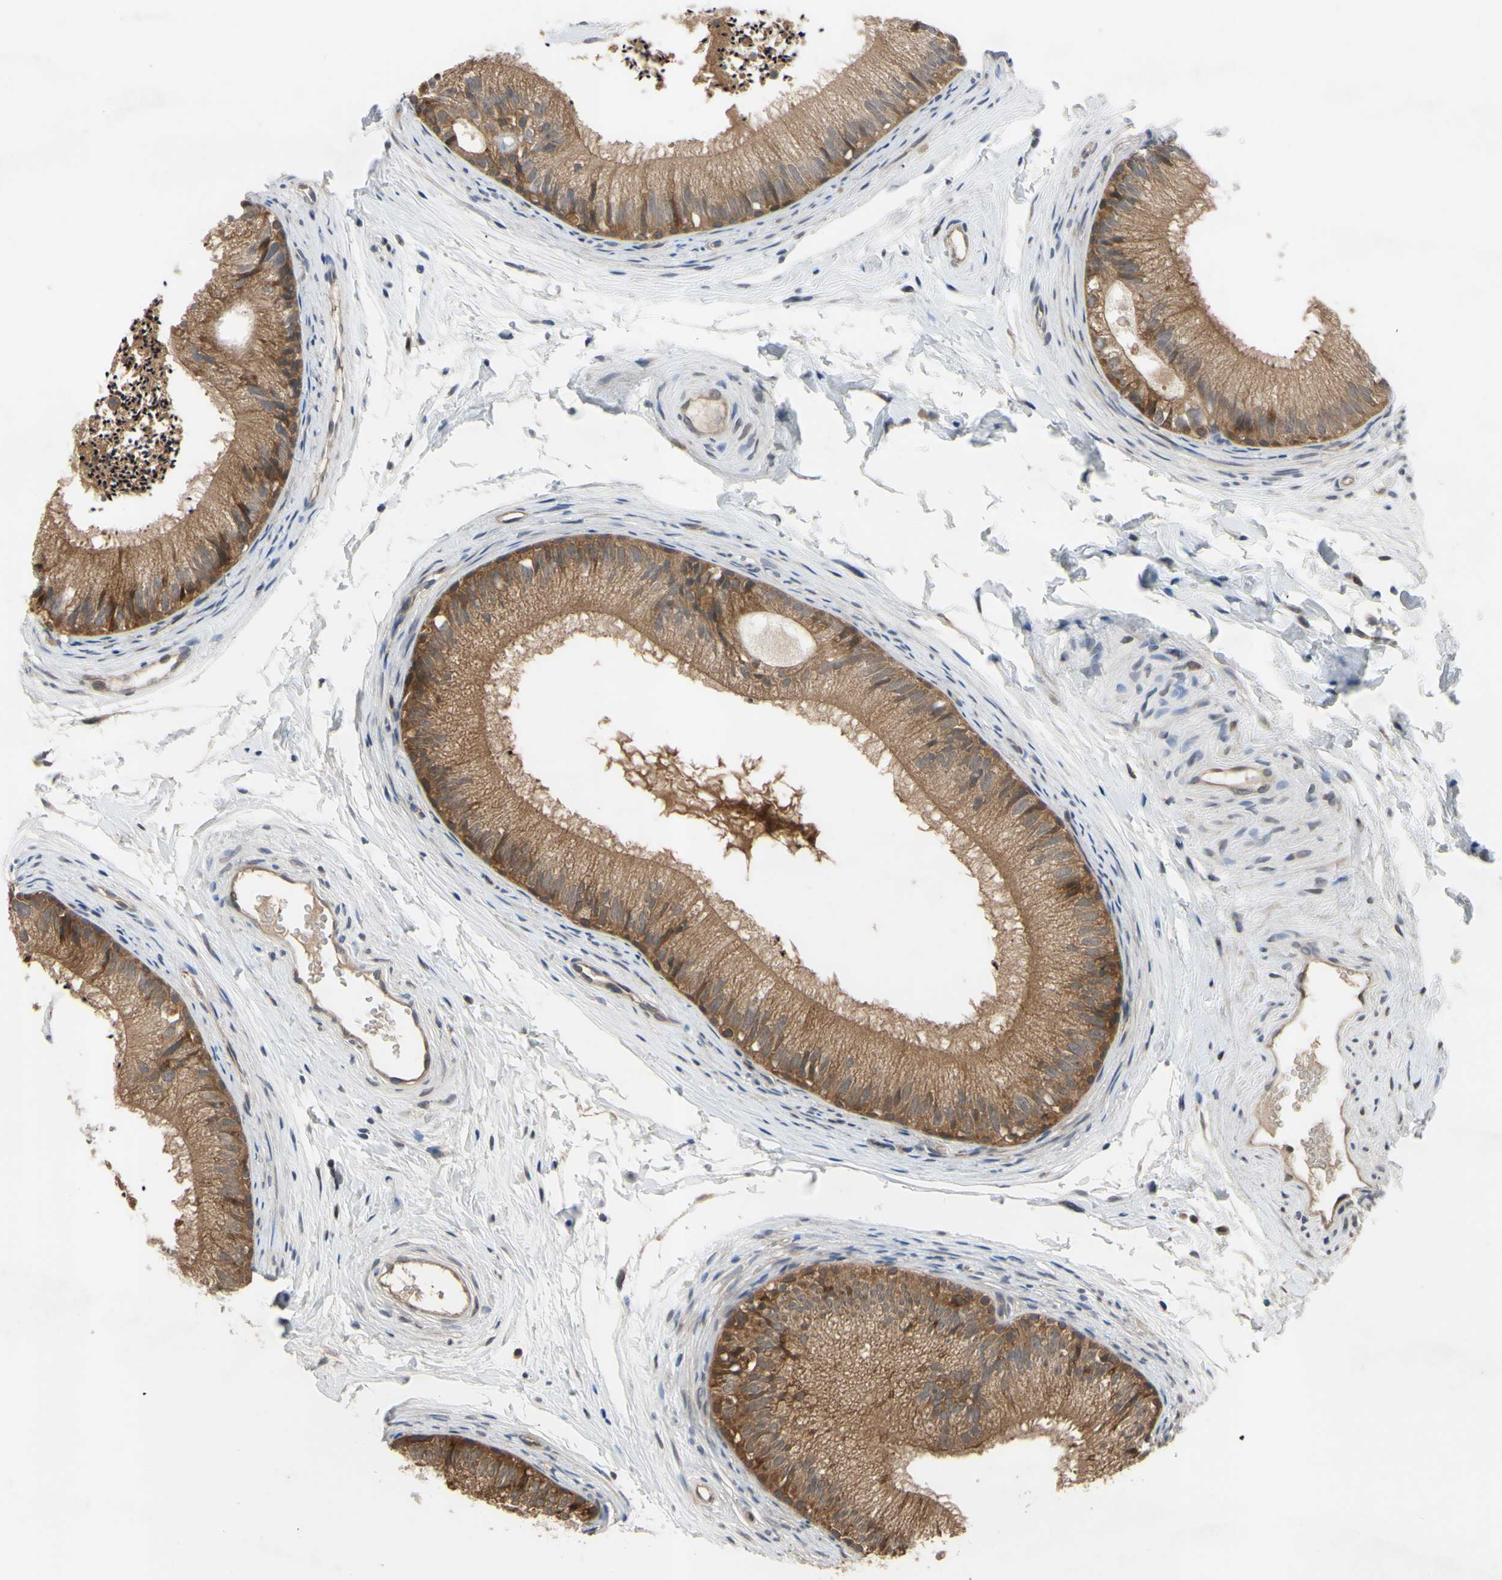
{"staining": {"intensity": "moderate", "quantity": ">75%", "location": "cytoplasmic/membranous"}, "tissue": "epididymis", "cell_type": "Glandular cells", "image_type": "normal", "snomed": [{"axis": "morphology", "description": "Normal tissue, NOS"}, {"axis": "topography", "description": "Epididymis"}], "caption": "Immunohistochemical staining of unremarkable epididymis reveals >75% levels of moderate cytoplasmic/membranous protein staining in approximately >75% of glandular cells. The staining is performed using DAB brown chromogen to label protein expression. The nuclei are counter-stained blue using hematoxylin.", "gene": "XIAP", "patient": {"sex": "male", "age": 56}}